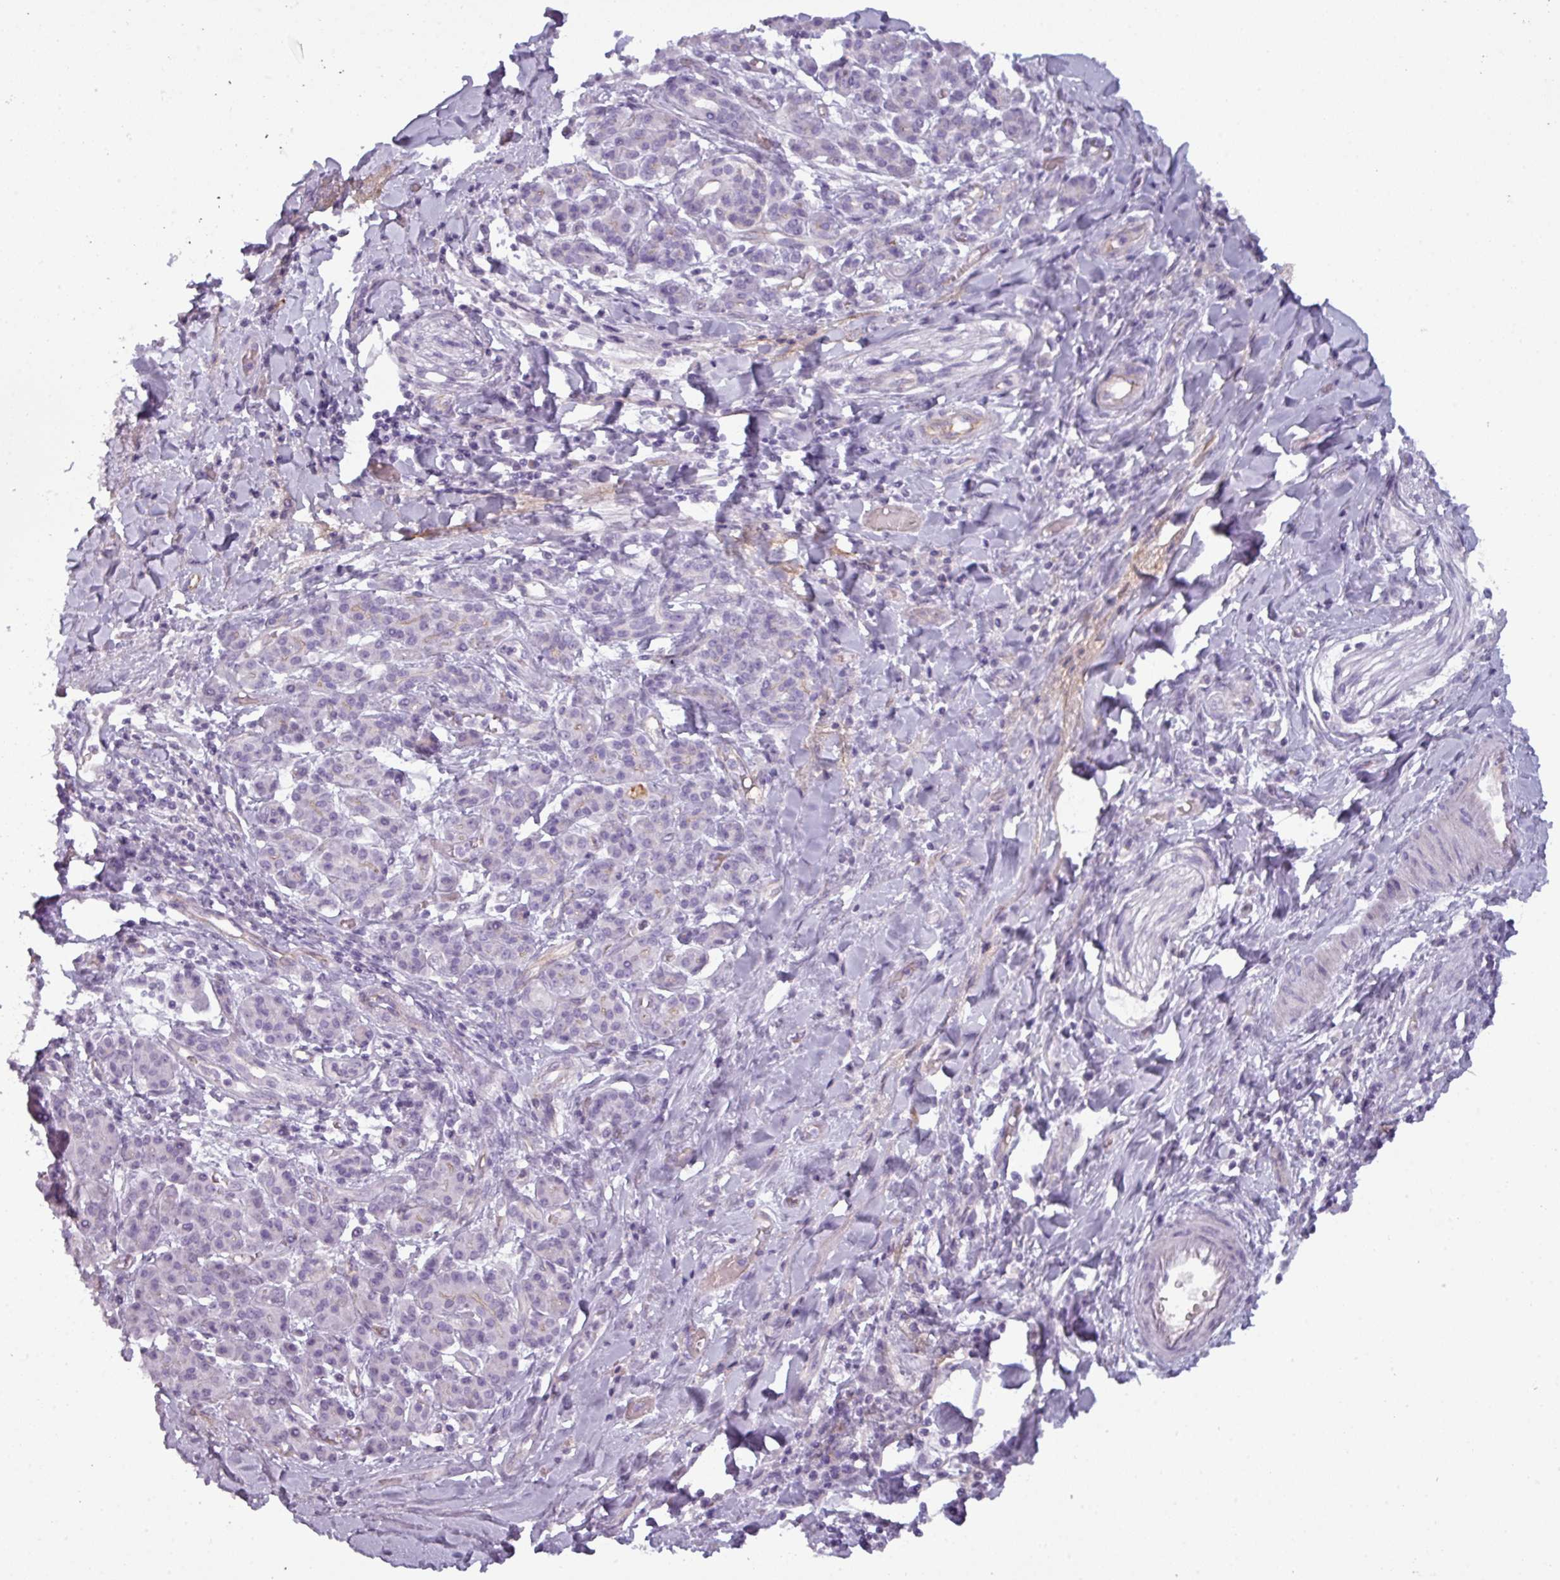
{"staining": {"intensity": "negative", "quantity": "none", "location": "none"}, "tissue": "pancreatic cancer", "cell_type": "Tumor cells", "image_type": "cancer", "snomed": [{"axis": "morphology", "description": "Adenocarcinoma, NOS"}, {"axis": "topography", "description": "Pancreas"}], "caption": "IHC image of pancreatic adenocarcinoma stained for a protein (brown), which demonstrates no positivity in tumor cells.", "gene": "AREL1", "patient": {"sex": "male", "age": 48}}